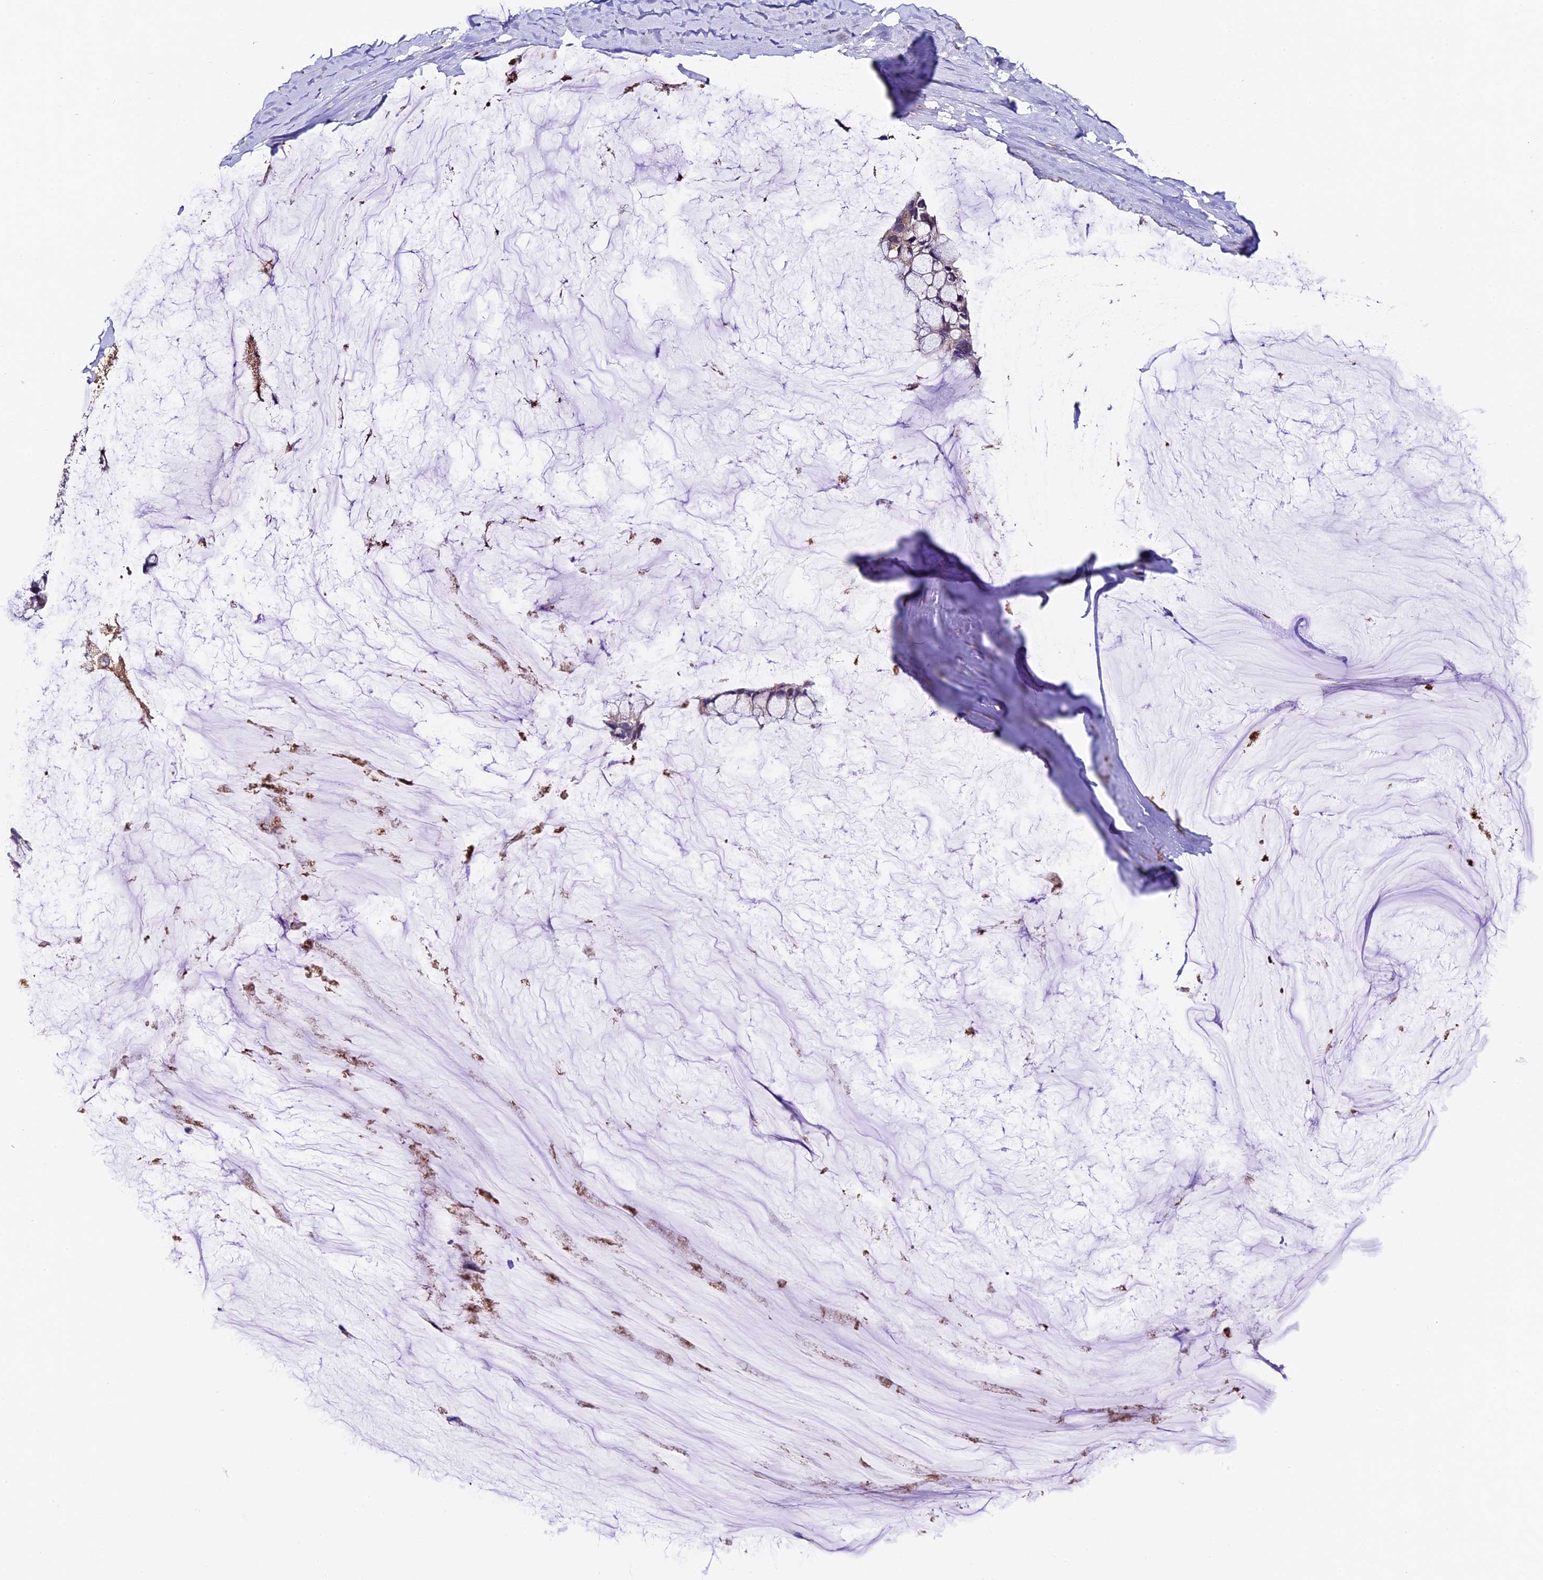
{"staining": {"intensity": "negative", "quantity": "none", "location": "none"}, "tissue": "ovarian cancer", "cell_type": "Tumor cells", "image_type": "cancer", "snomed": [{"axis": "morphology", "description": "Cystadenocarcinoma, mucinous, NOS"}, {"axis": "topography", "description": "Ovary"}], "caption": "Immunohistochemical staining of ovarian mucinous cystadenocarcinoma displays no significant expression in tumor cells. (Stains: DAB IHC with hematoxylin counter stain, Microscopy: brightfield microscopy at high magnification).", "gene": "LSM7", "patient": {"sex": "female", "age": 39}}